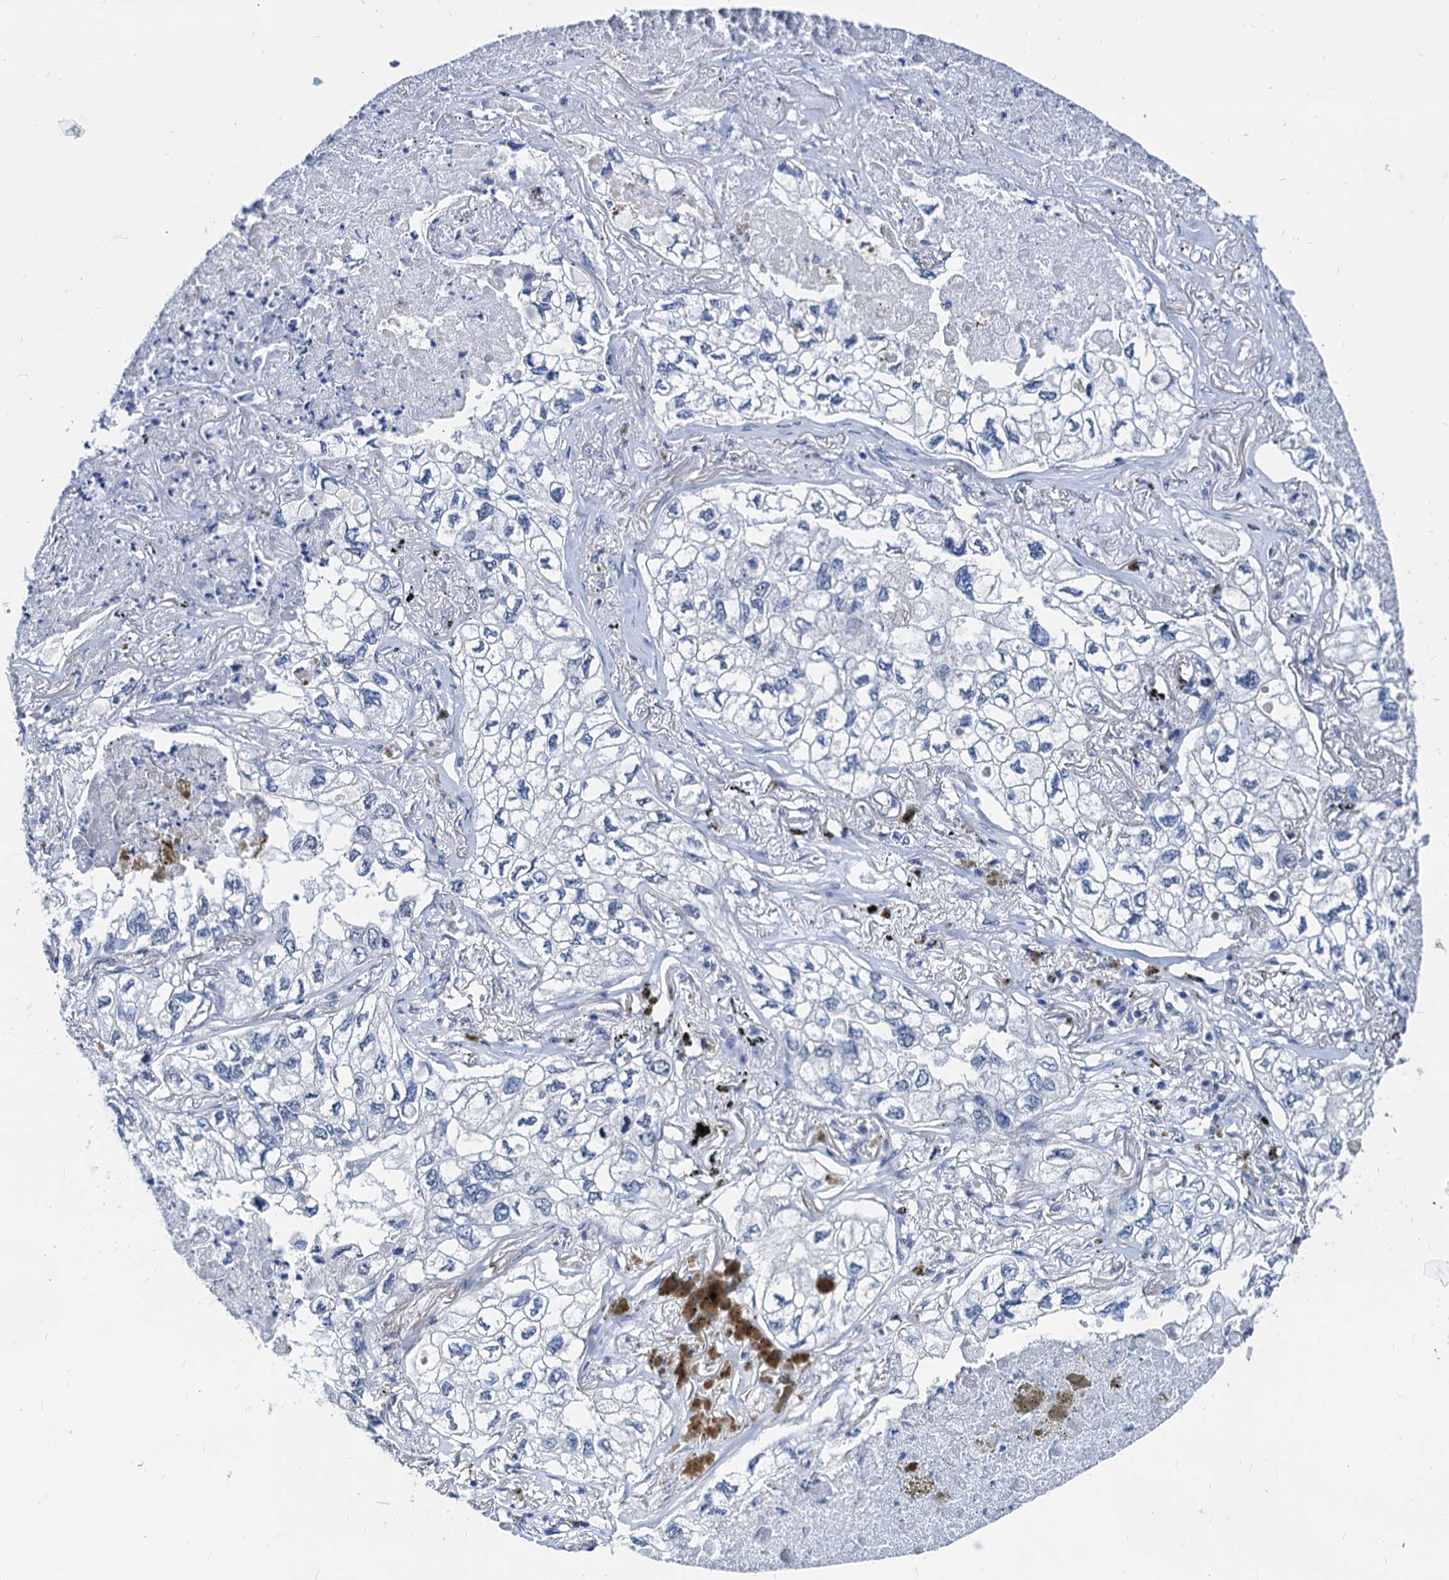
{"staining": {"intensity": "negative", "quantity": "none", "location": "none"}, "tissue": "lung cancer", "cell_type": "Tumor cells", "image_type": "cancer", "snomed": [{"axis": "morphology", "description": "Adenocarcinoma, NOS"}, {"axis": "topography", "description": "Lung"}], "caption": "This is an IHC micrograph of human lung cancer (adenocarcinoma). There is no staining in tumor cells.", "gene": "HSF2", "patient": {"sex": "male", "age": 65}}